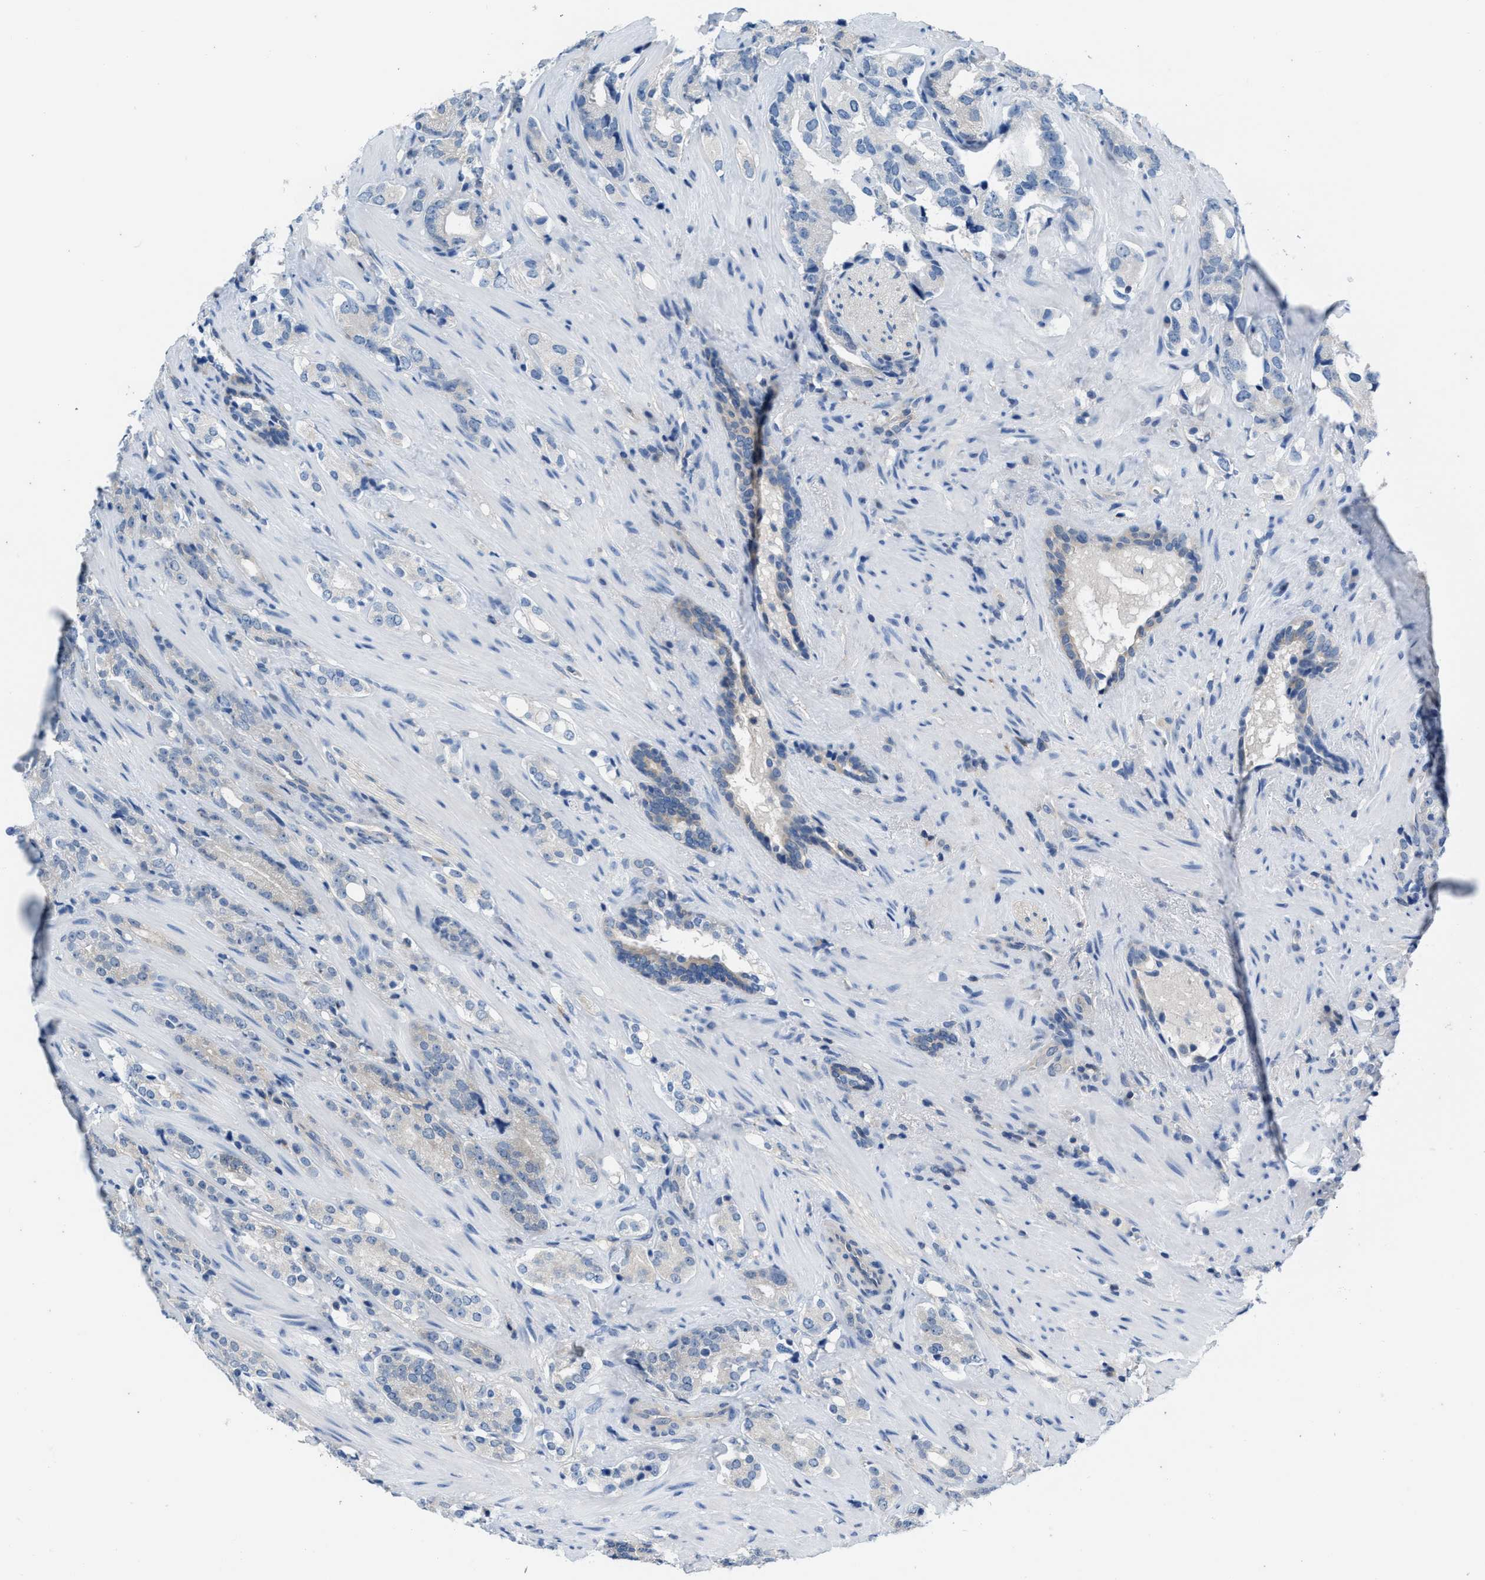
{"staining": {"intensity": "negative", "quantity": "none", "location": "none"}, "tissue": "prostate cancer", "cell_type": "Tumor cells", "image_type": "cancer", "snomed": [{"axis": "morphology", "description": "Adenocarcinoma, High grade"}, {"axis": "topography", "description": "Prostate"}], "caption": "DAB (3,3'-diaminobenzidine) immunohistochemical staining of high-grade adenocarcinoma (prostate) exhibits no significant expression in tumor cells.", "gene": "NUDT5", "patient": {"sex": "male", "age": 71}}